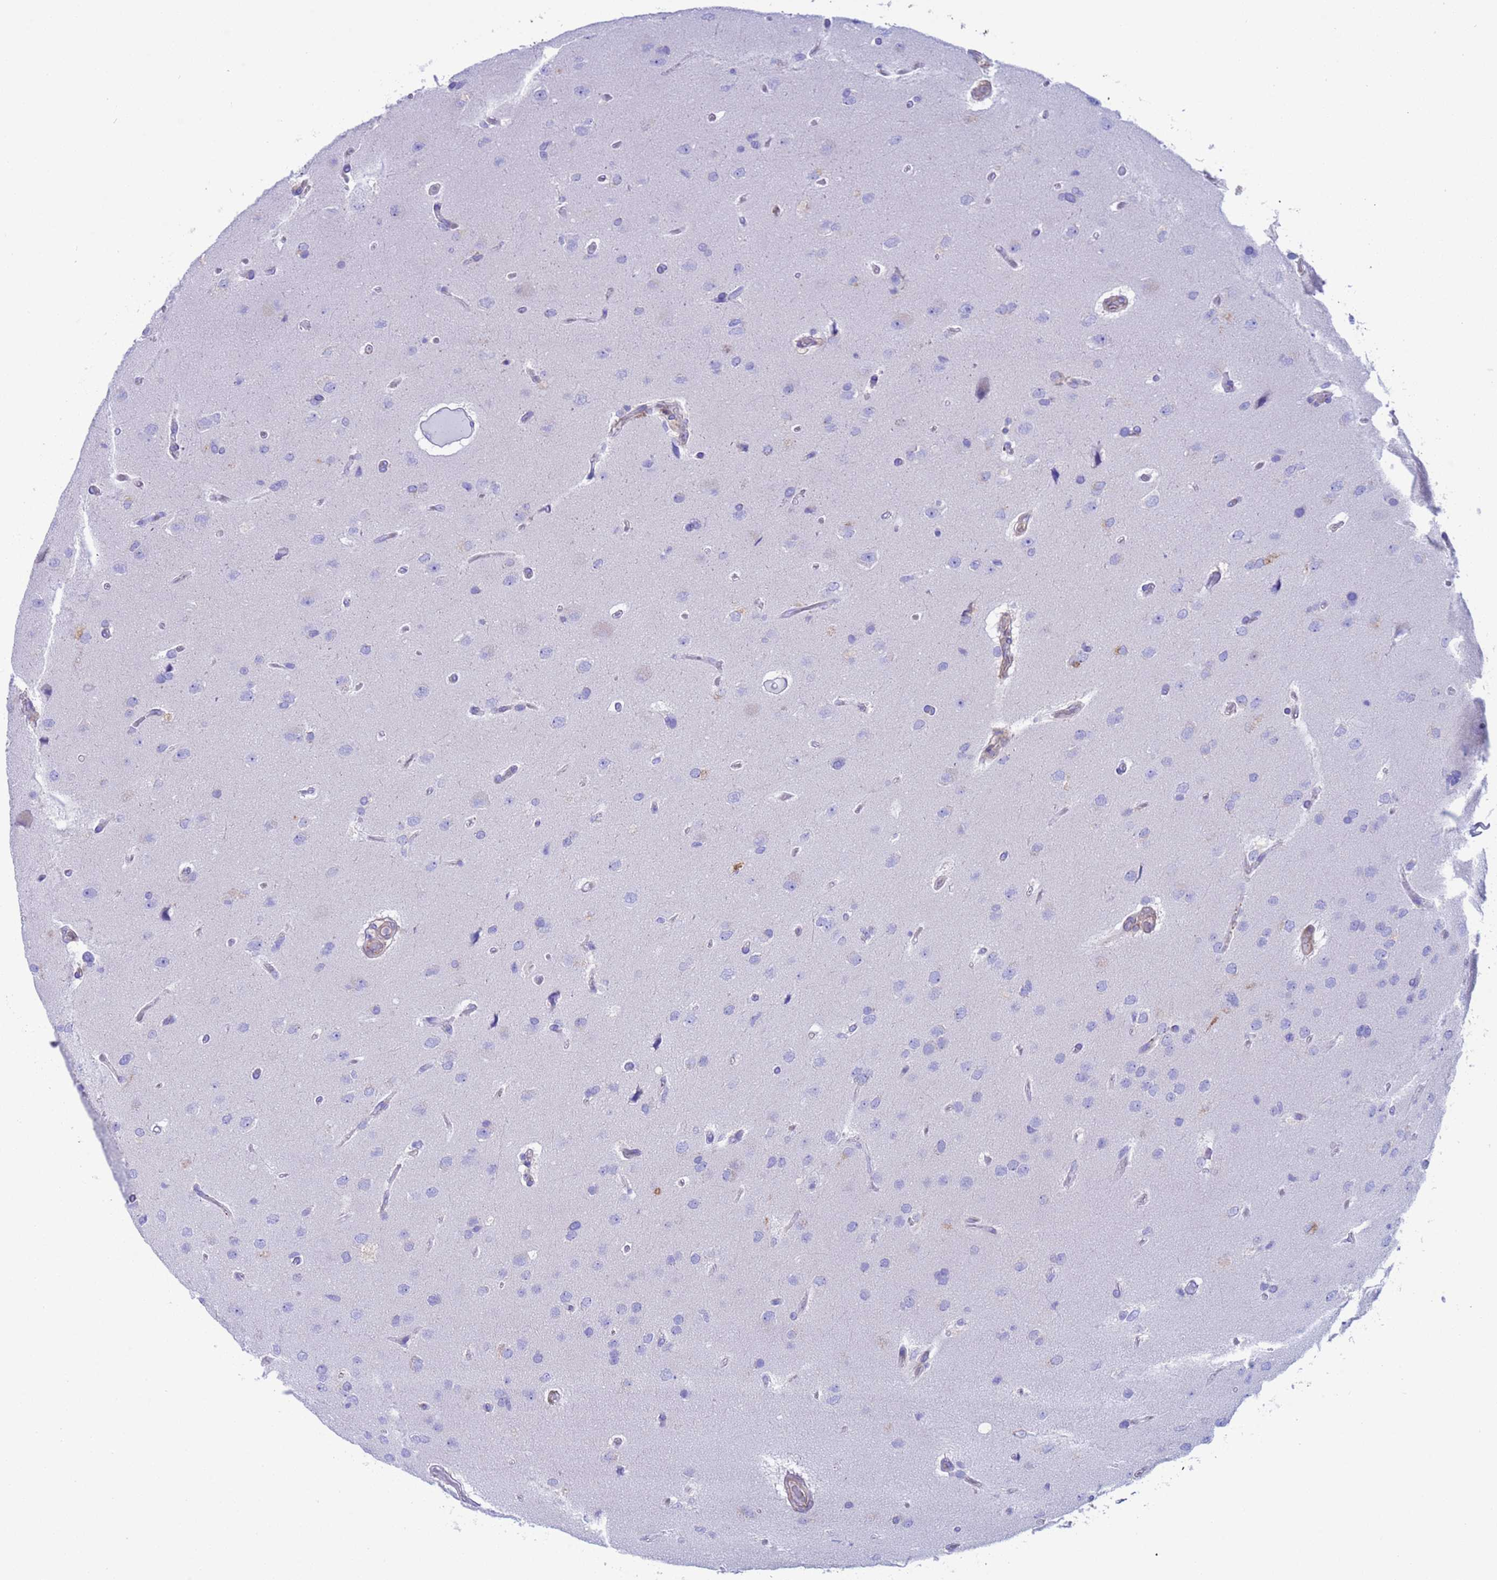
{"staining": {"intensity": "negative", "quantity": "none", "location": "none"}, "tissue": "glioma", "cell_type": "Tumor cells", "image_type": "cancer", "snomed": [{"axis": "morphology", "description": "Glioma, malignant, High grade"}, {"axis": "topography", "description": "Brain"}], "caption": "Immunohistochemical staining of human malignant glioma (high-grade) exhibits no significant staining in tumor cells. The staining was performed using DAB to visualize the protein expression in brown, while the nuclei were stained in blue with hematoxylin (Magnification: 20x).", "gene": "C6orf47", "patient": {"sex": "male", "age": 77}}